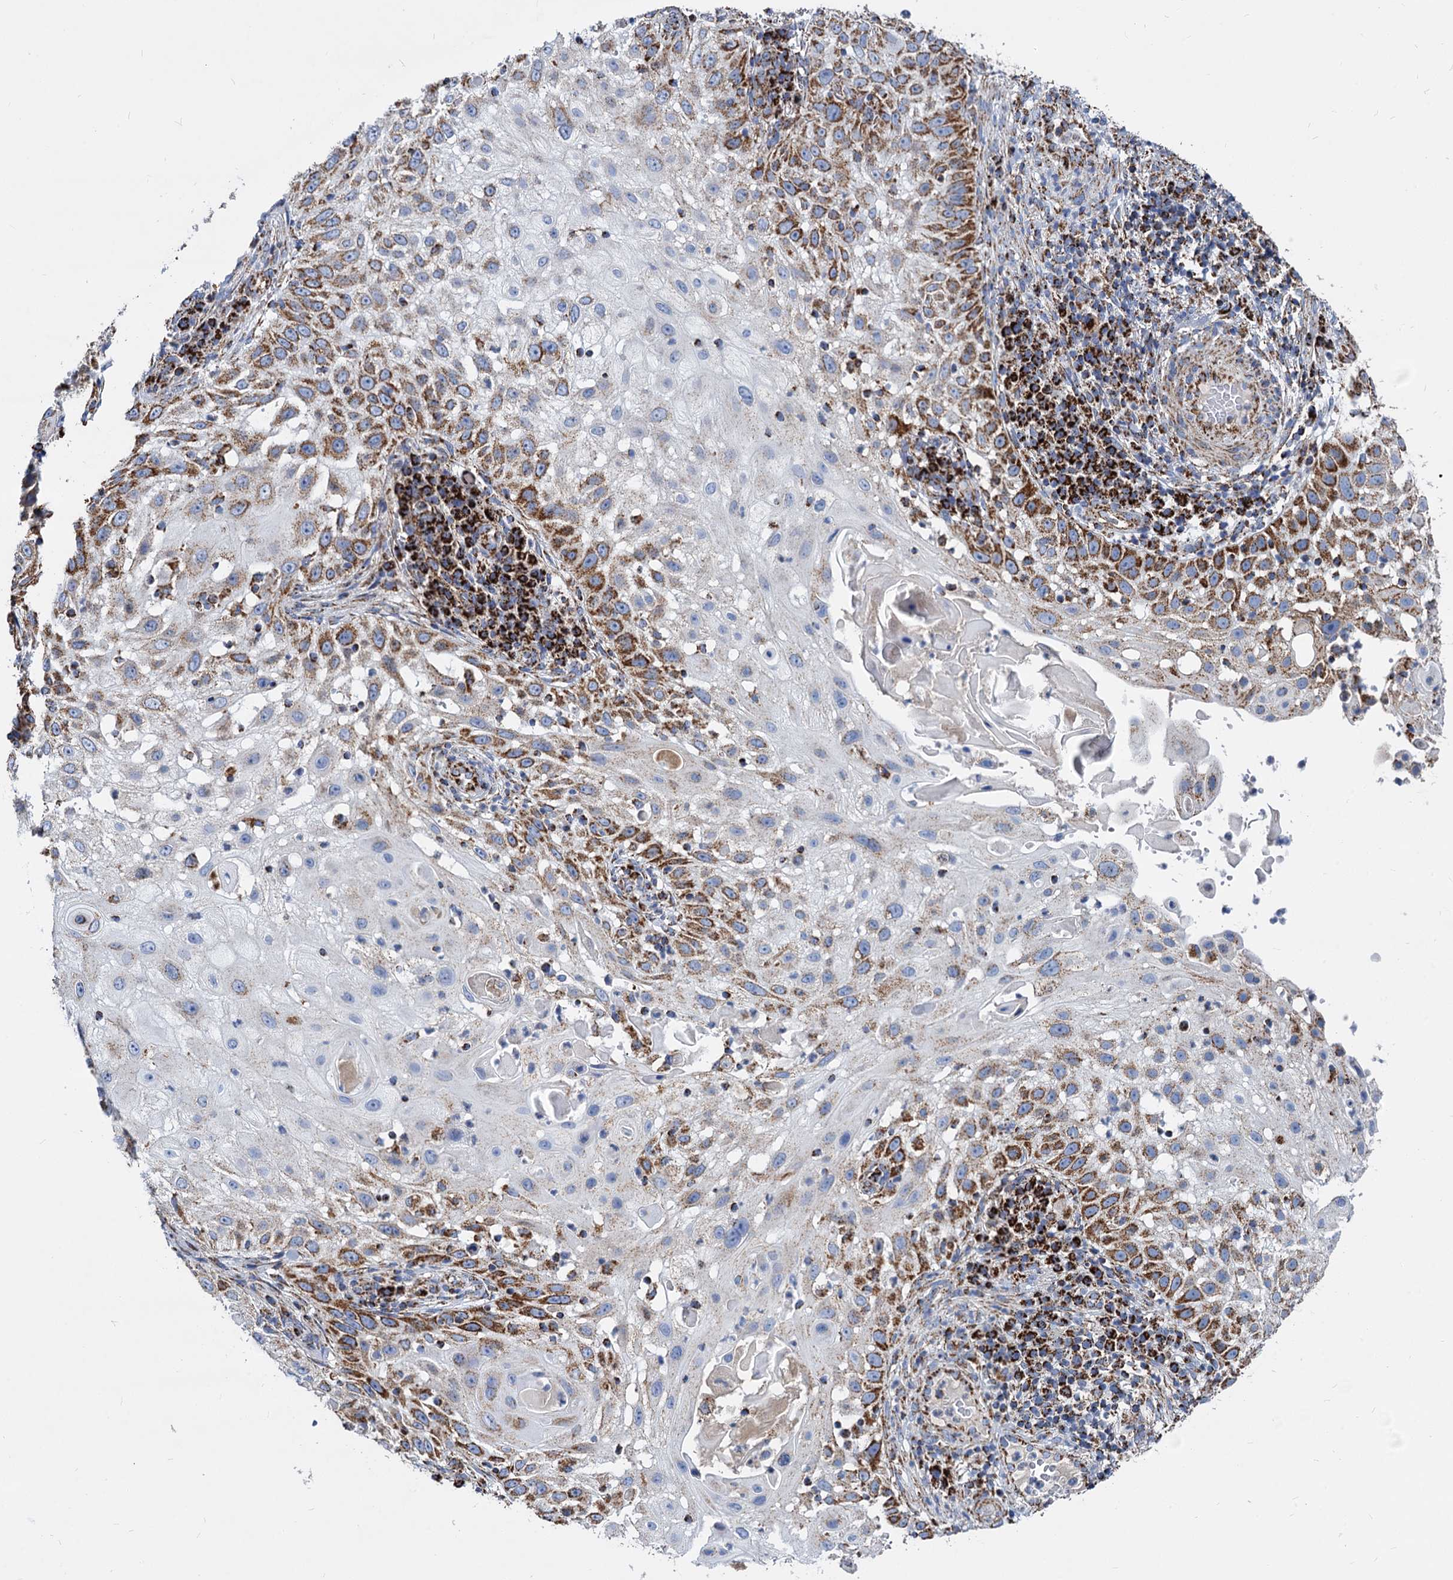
{"staining": {"intensity": "strong", "quantity": "25%-75%", "location": "cytoplasmic/membranous"}, "tissue": "skin cancer", "cell_type": "Tumor cells", "image_type": "cancer", "snomed": [{"axis": "morphology", "description": "Squamous cell carcinoma, NOS"}, {"axis": "topography", "description": "Skin"}], "caption": "Immunohistochemistry (IHC) histopathology image of human skin cancer (squamous cell carcinoma) stained for a protein (brown), which exhibits high levels of strong cytoplasmic/membranous expression in about 25%-75% of tumor cells.", "gene": "TIMM10", "patient": {"sex": "female", "age": 44}}